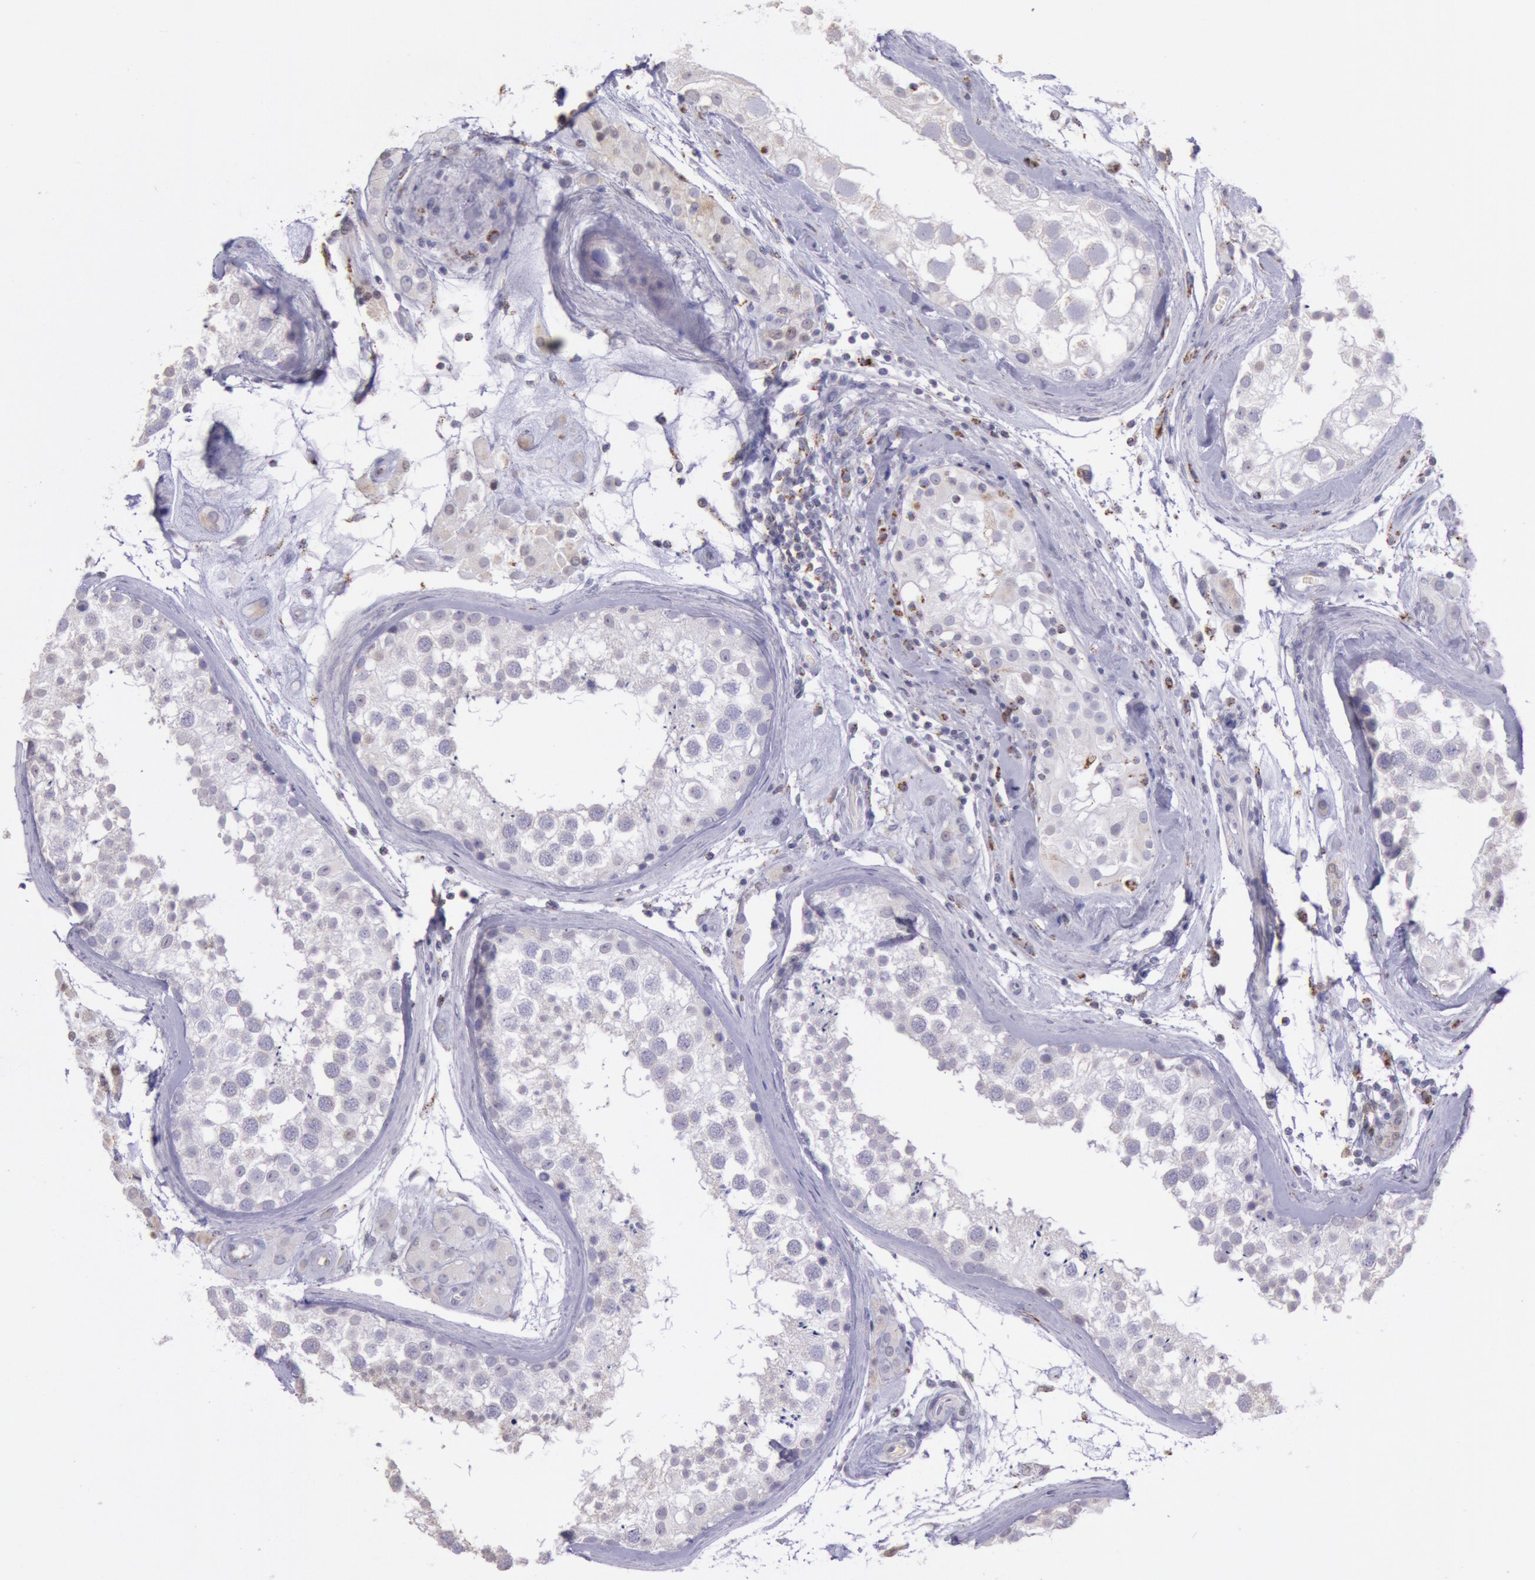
{"staining": {"intensity": "negative", "quantity": "none", "location": "none"}, "tissue": "testis", "cell_type": "Cells in seminiferous ducts", "image_type": "normal", "snomed": [{"axis": "morphology", "description": "Normal tissue, NOS"}, {"axis": "topography", "description": "Testis"}], "caption": "Photomicrograph shows no significant protein staining in cells in seminiferous ducts of benign testis.", "gene": "FRMD6", "patient": {"sex": "male", "age": 46}}